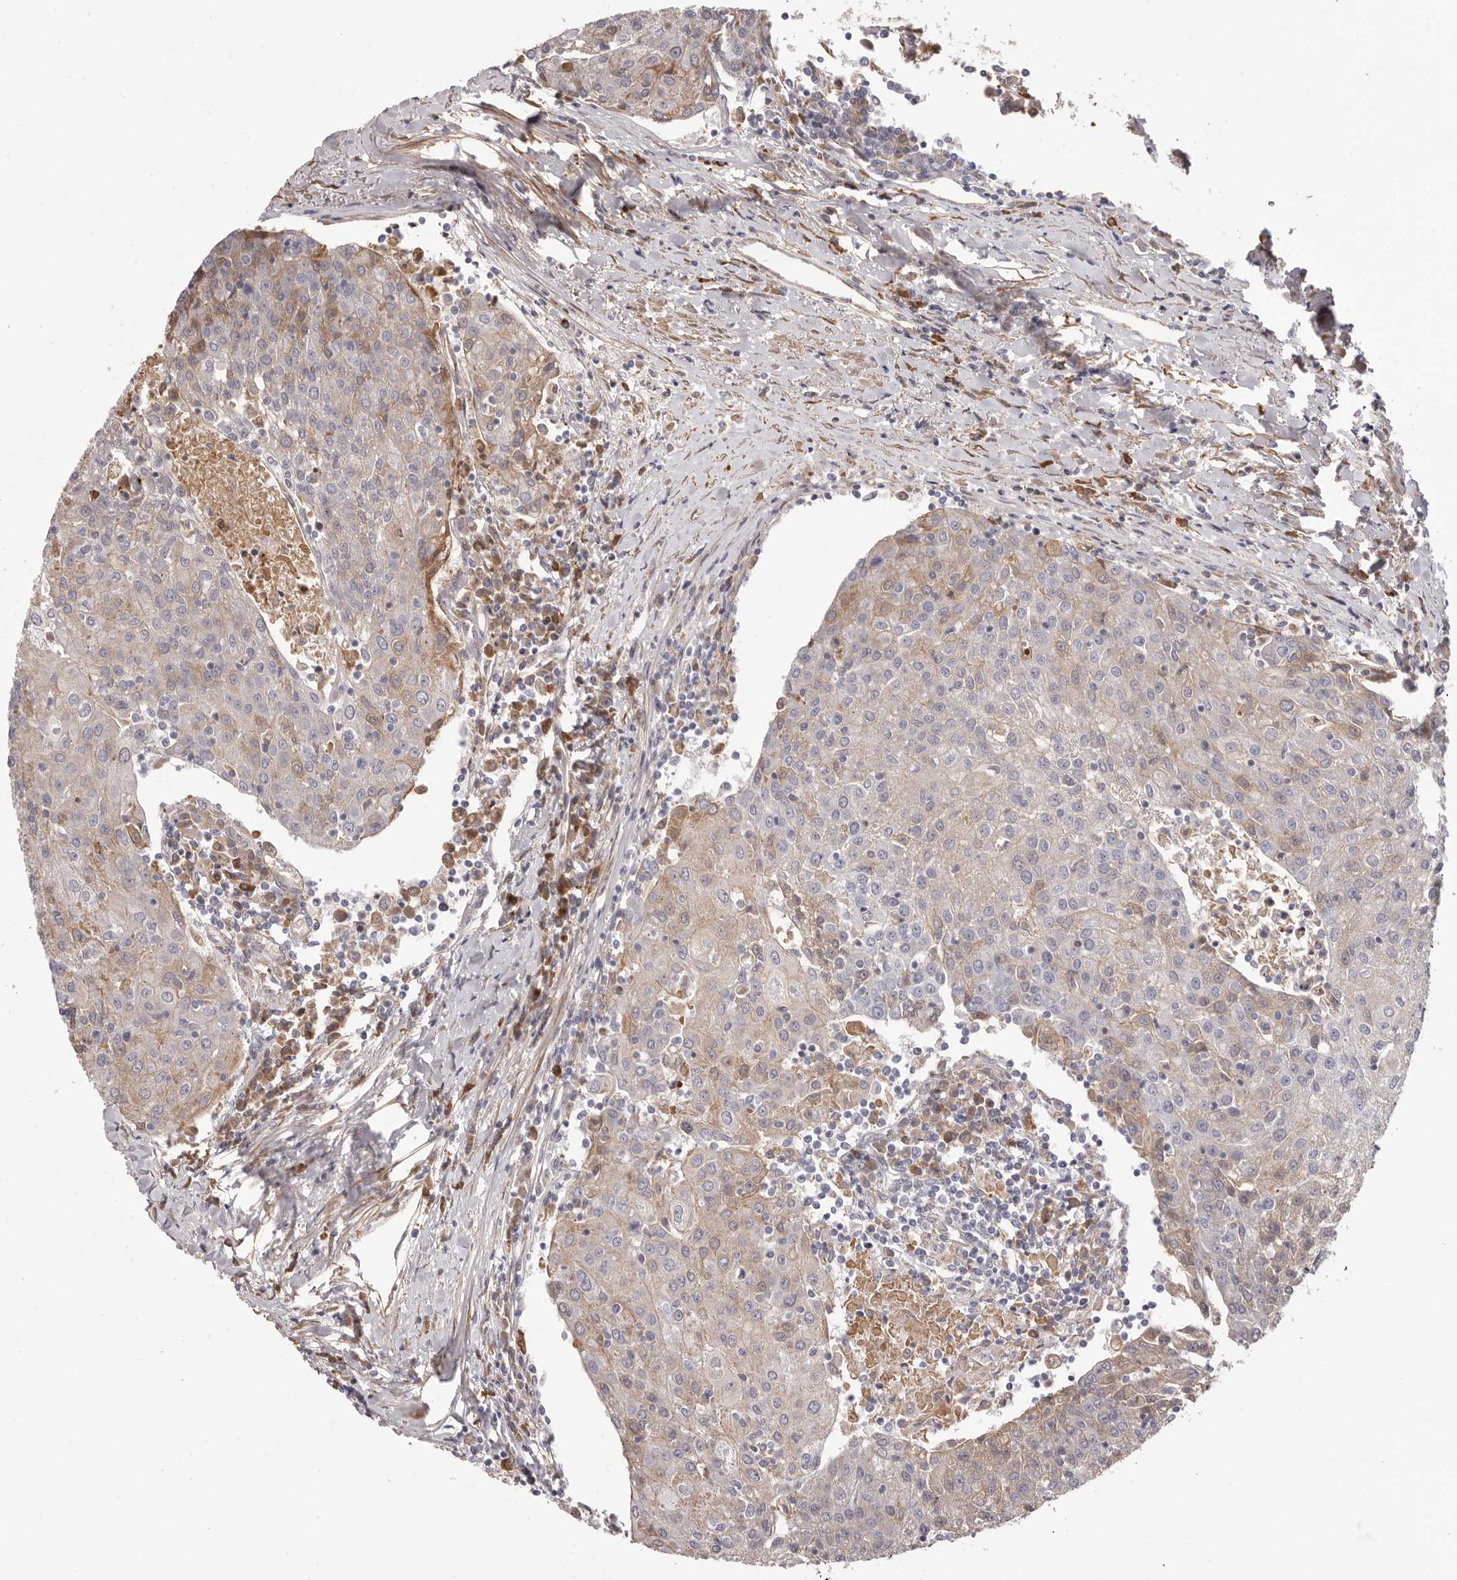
{"staining": {"intensity": "moderate", "quantity": "<25%", "location": "cytoplasmic/membranous"}, "tissue": "urothelial cancer", "cell_type": "Tumor cells", "image_type": "cancer", "snomed": [{"axis": "morphology", "description": "Urothelial carcinoma, High grade"}, {"axis": "topography", "description": "Urinary bladder"}], "caption": "Protein expression analysis of human urothelial cancer reveals moderate cytoplasmic/membranous positivity in about <25% of tumor cells.", "gene": "OTUD3", "patient": {"sex": "female", "age": 85}}